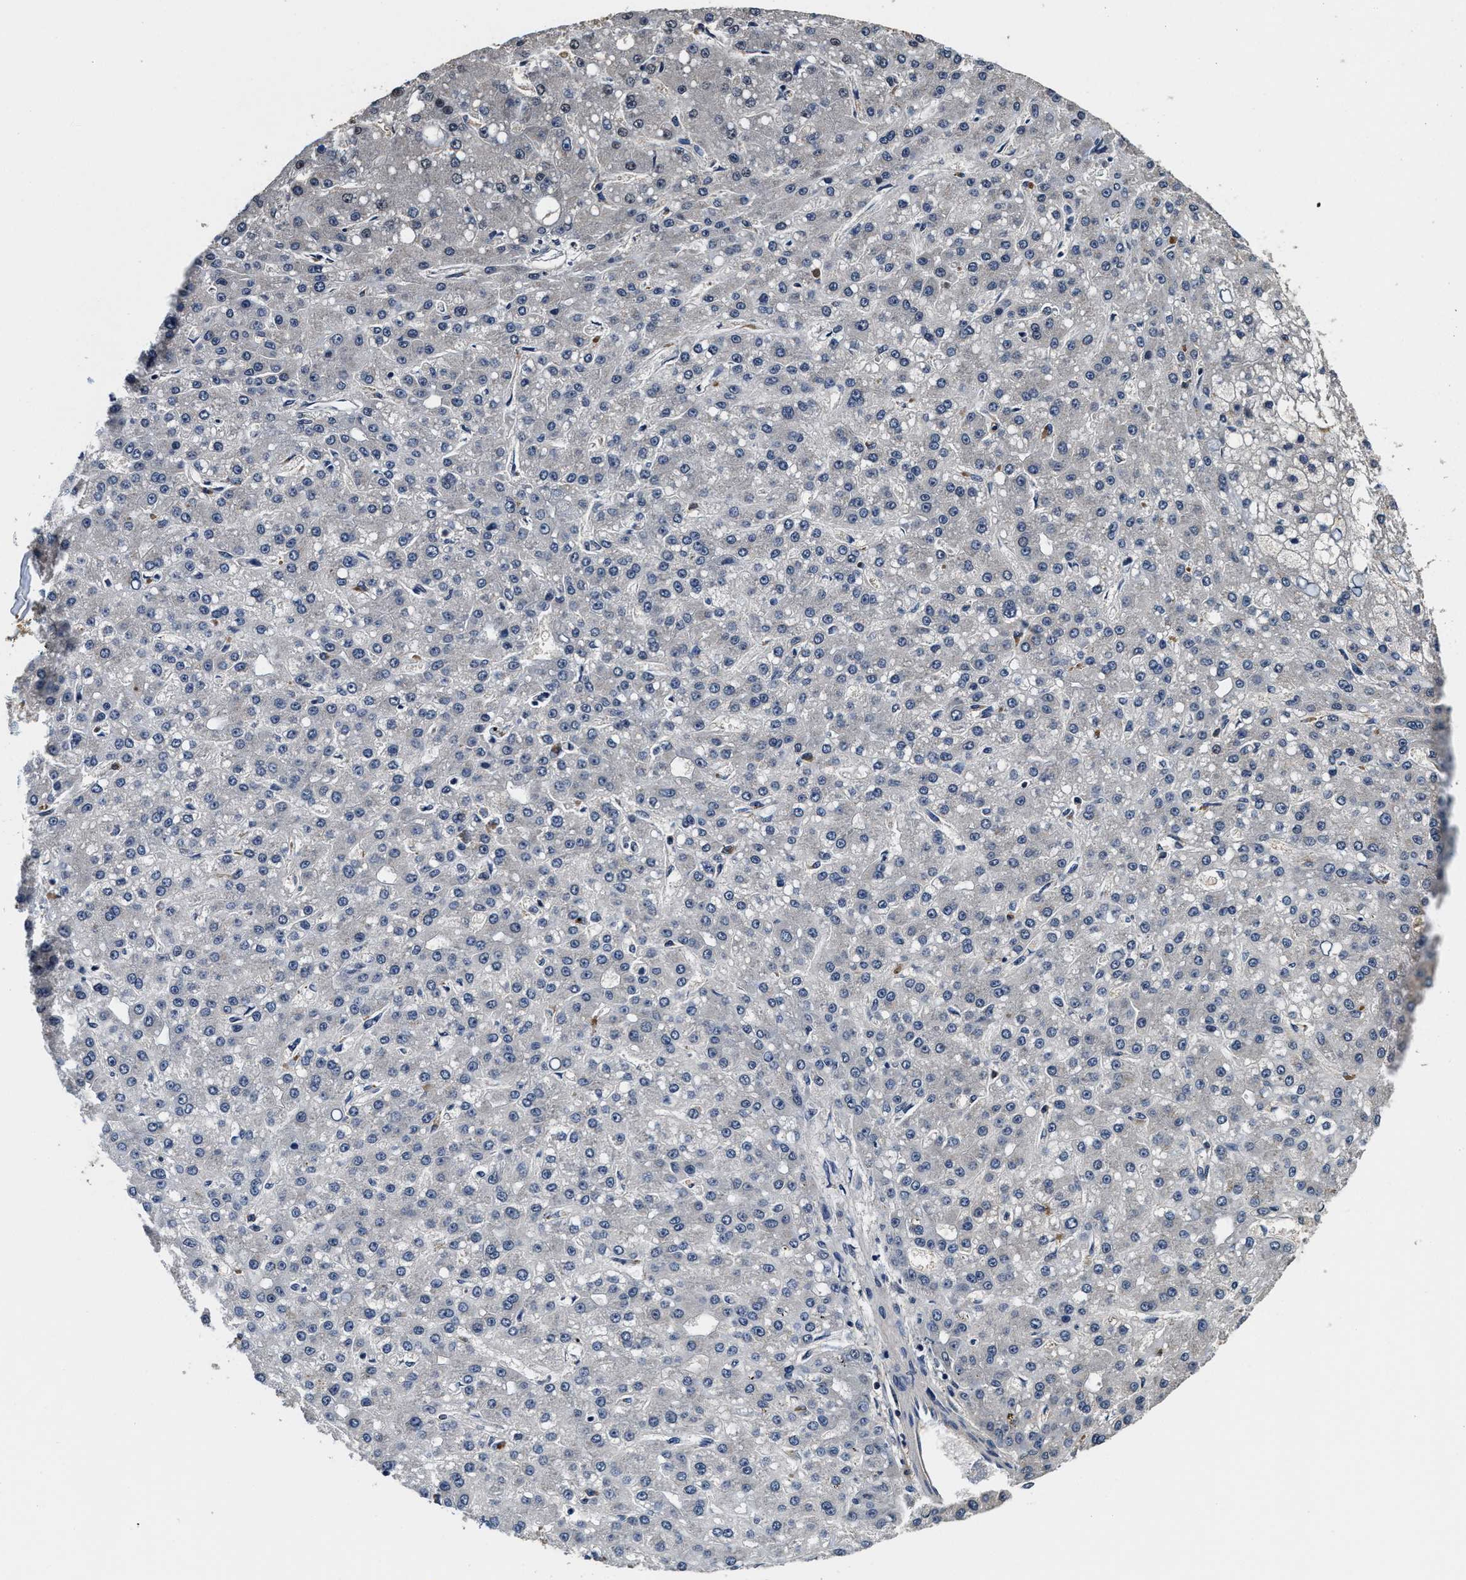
{"staining": {"intensity": "negative", "quantity": "none", "location": "none"}, "tissue": "liver cancer", "cell_type": "Tumor cells", "image_type": "cancer", "snomed": [{"axis": "morphology", "description": "Carcinoma, Hepatocellular, NOS"}, {"axis": "topography", "description": "Liver"}], "caption": "Tumor cells show no significant protein expression in hepatocellular carcinoma (liver). Nuclei are stained in blue.", "gene": "PHPT1", "patient": {"sex": "male", "age": 67}}